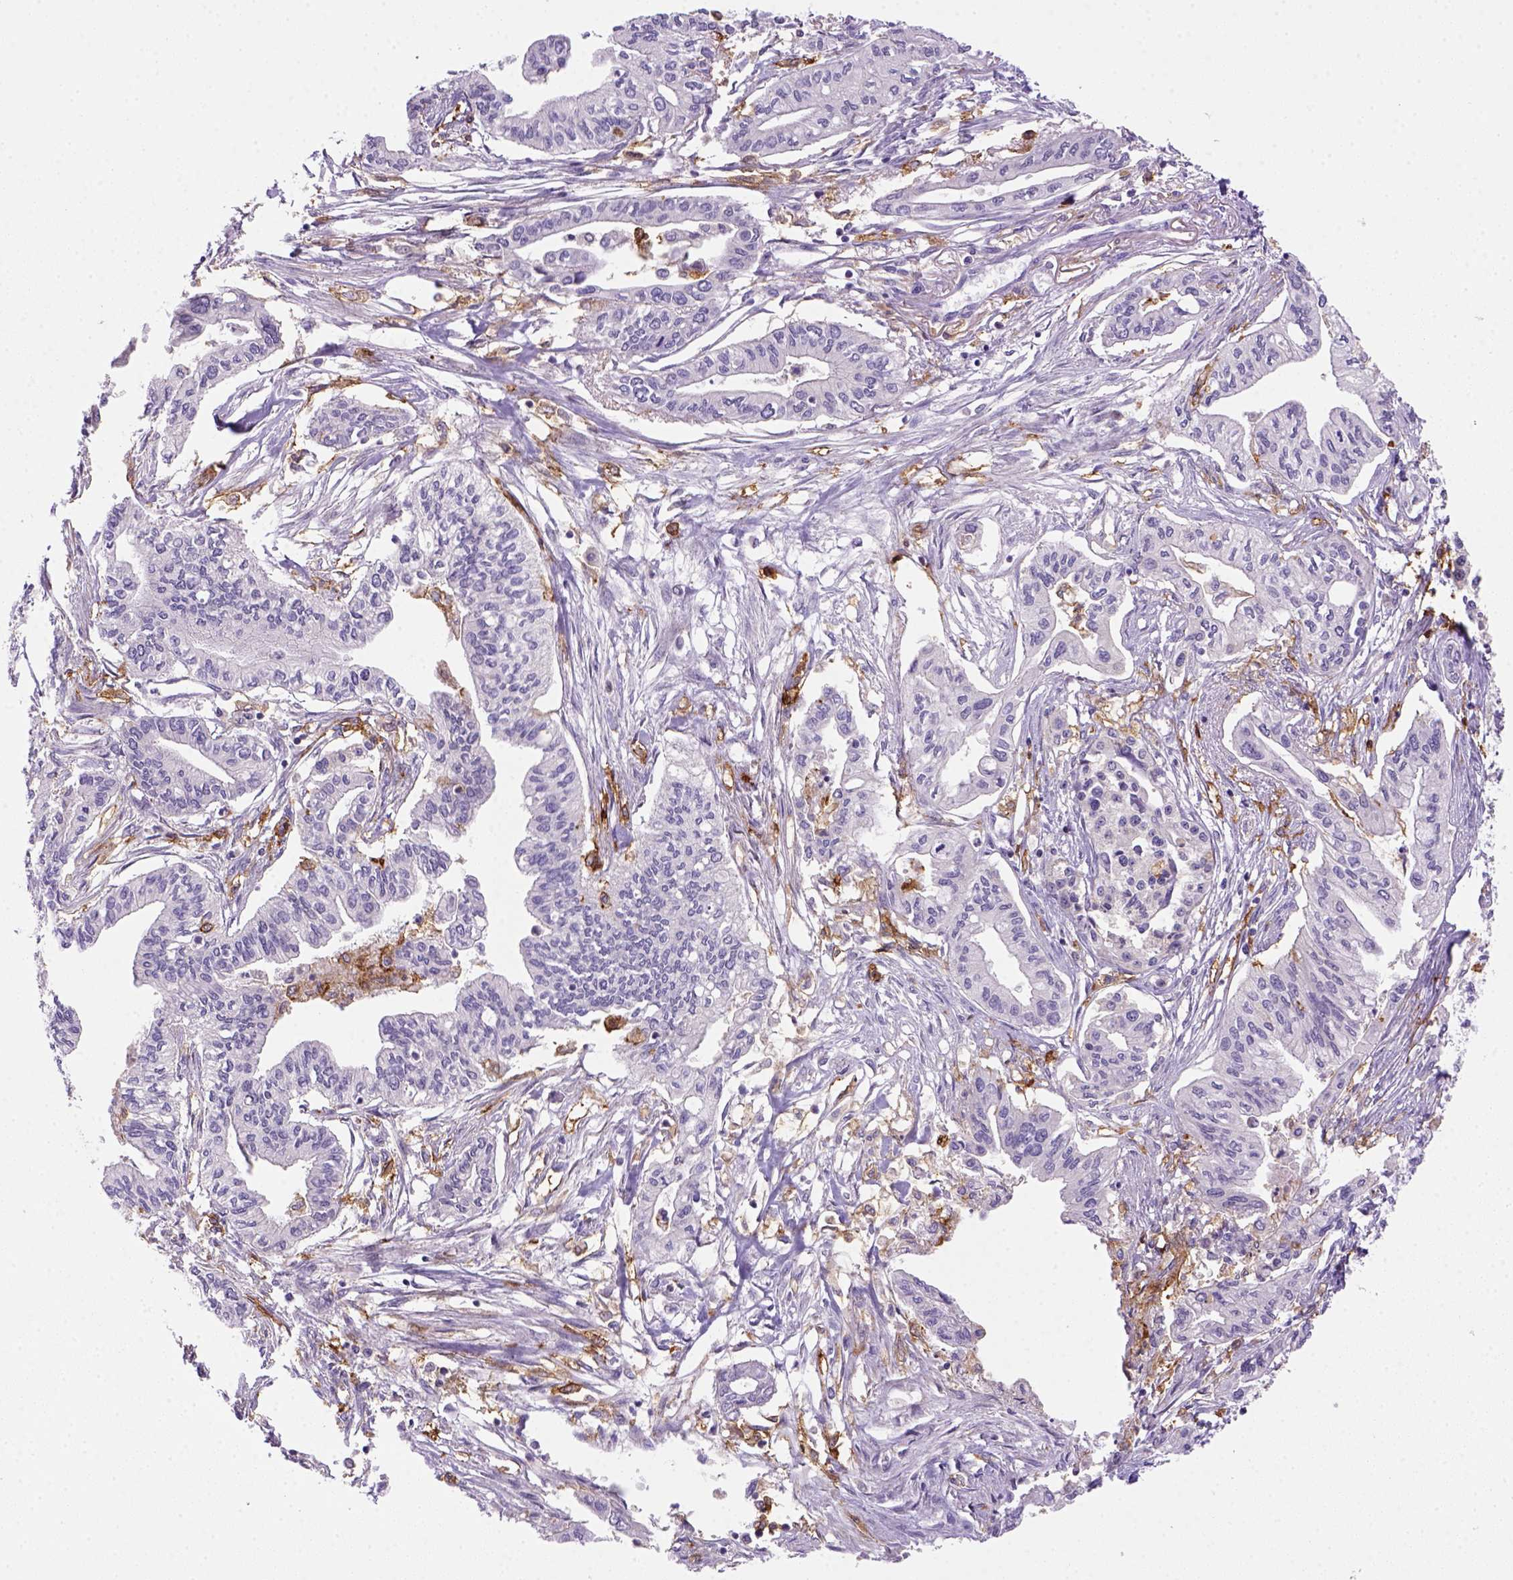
{"staining": {"intensity": "negative", "quantity": "none", "location": "none"}, "tissue": "pancreatic cancer", "cell_type": "Tumor cells", "image_type": "cancer", "snomed": [{"axis": "morphology", "description": "Adenocarcinoma, NOS"}, {"axis": "topography", "description": "Pancreas"}], "caption": "Adenocarcinoma (pancreatic) stained for a protein using immunohistochemistry reveals no staining tumor cells.", "gene": "CD14", "patient": {"sex": "male", "age": 60}}